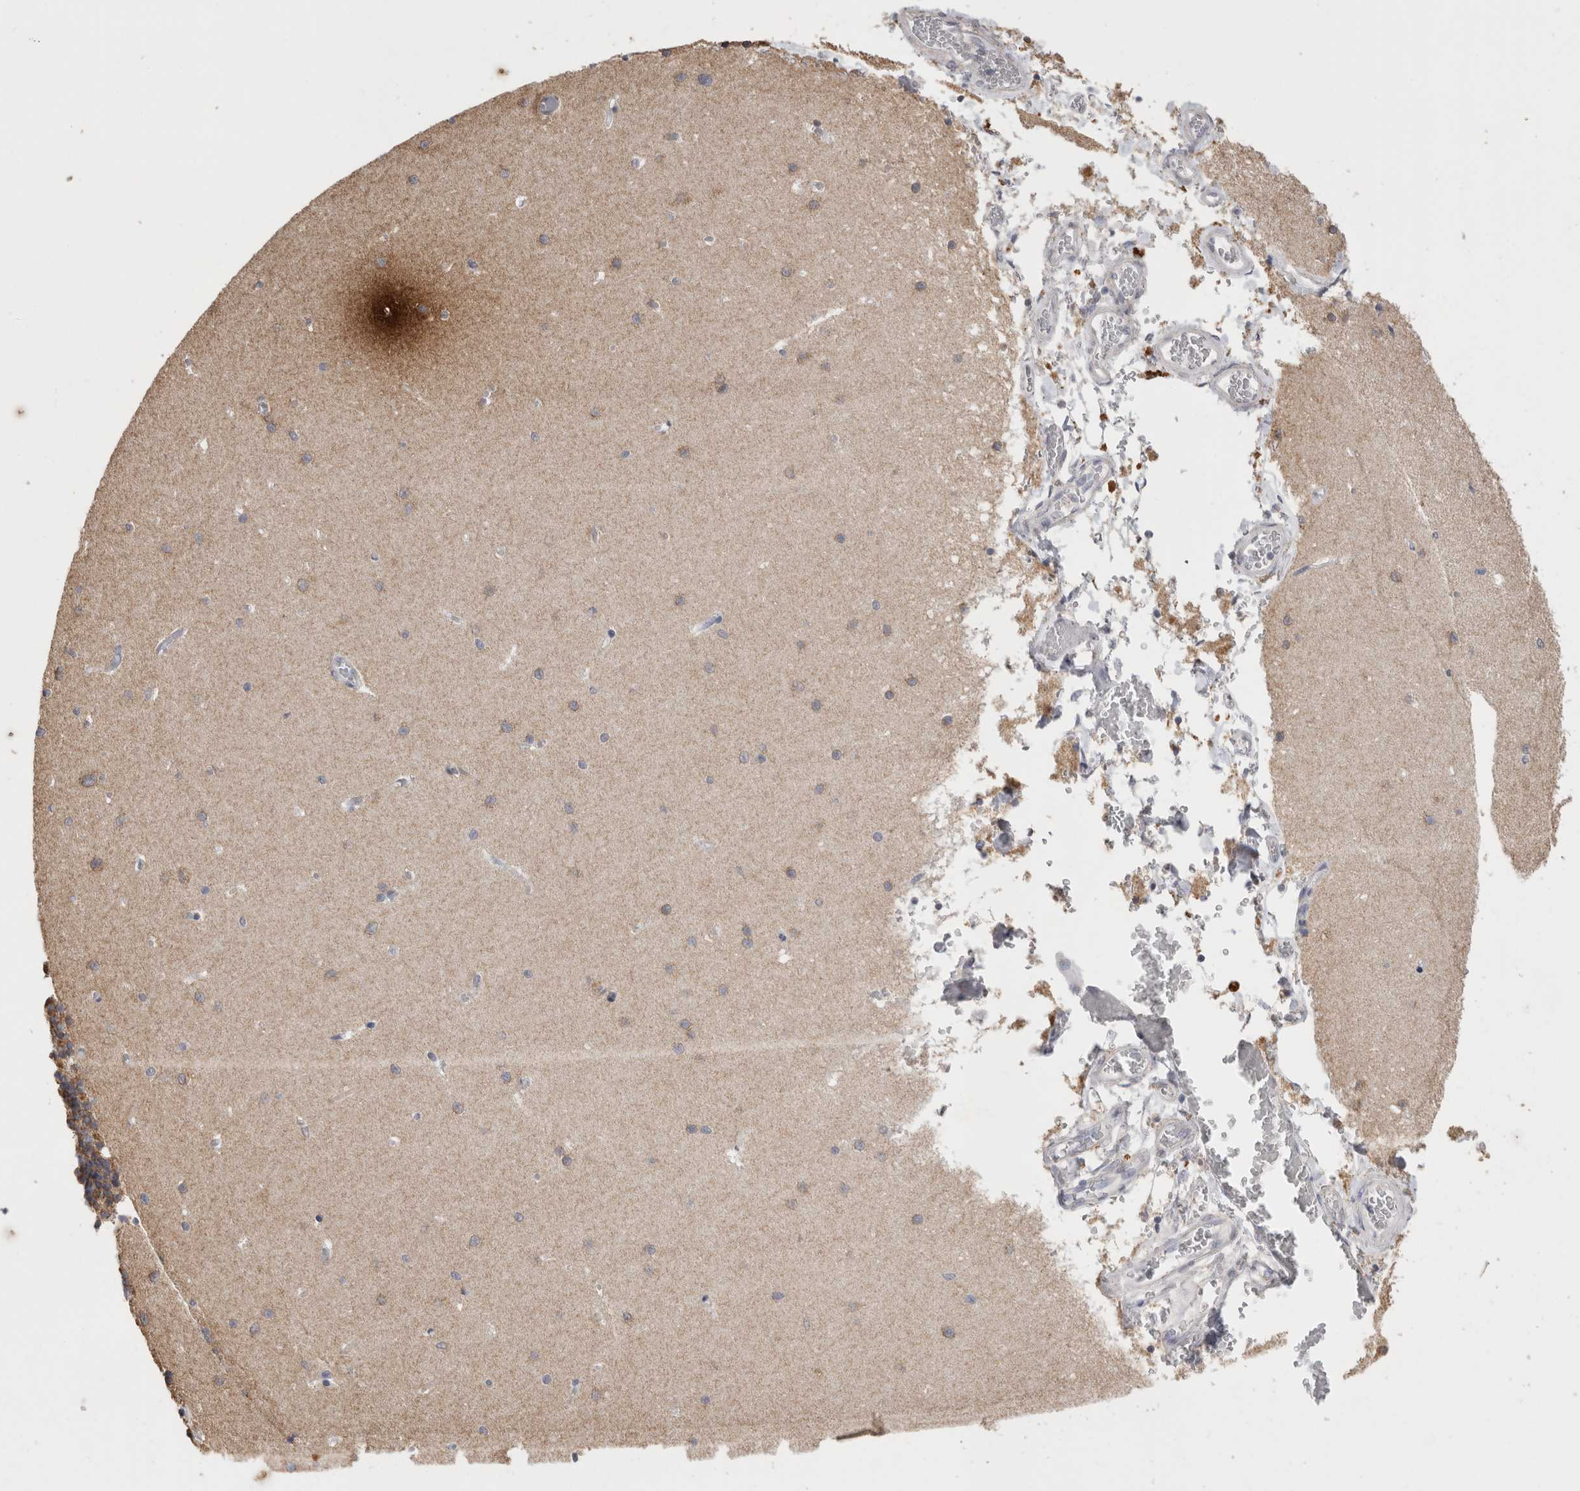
{"staining": {"intensity": "moderate", "quantity": "25%-75%", "location": "cytoplasmic/membranous"}, "tissue": "cerebellum", "cell_type": "Cells in granular layer", "image_type": "normal", "snomed": [{"axis": "morphology", "description": "Normal tissue, NOS"}, {"axis": "topography", "description": "Cerebellum"}], "caption": "Cells in granular layer display medium levels of moderate cytoplasmic/membranous positivity in about 25%-75% of cells in normal cerebellum.", "gene": "CNTFR", "patient": {"sex": "male", "age": 37}}